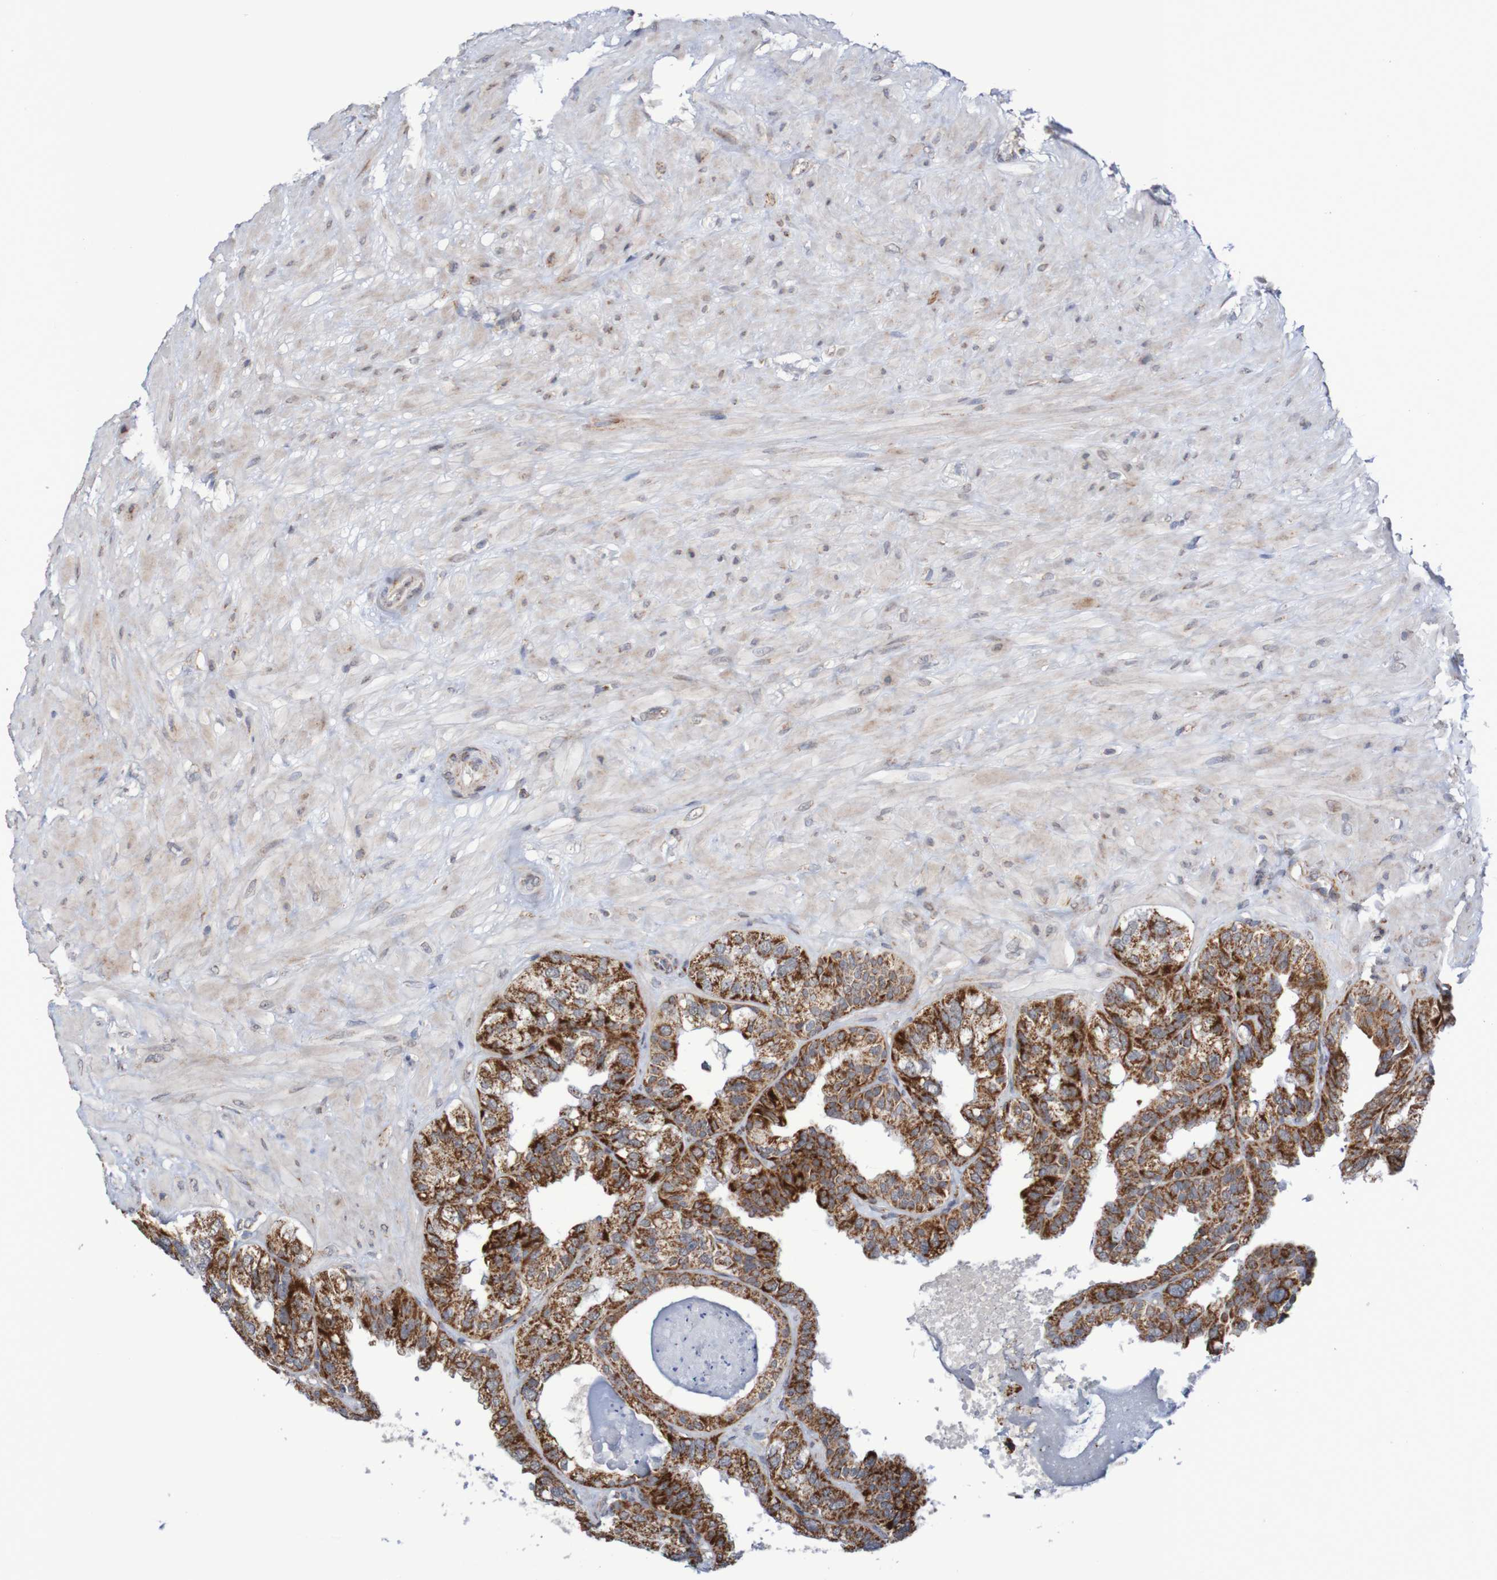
{"staining": {"intensity": "strong", "quantity": ">75%", "location": "cytoplasmic/membranous"}, "tissue": "seminal vesicle", "cell_type": "Glandular cells", "image_type": "normal", "snomed": [{"axis": "morphology", "description": "Normal tissue, NOS"}, {"axis": "topography", "description": "Seminal veicle"}], "caption": "A high-resolution photomicrograph shows immunohistochemistry (IHC) staining of benign seminal vesicle, which exhibits strong cytoplasmic/membranous expression in about >75% of glandular cells.", "gene": "DVL1", "patient": {"sex": "male", "age": 68}}